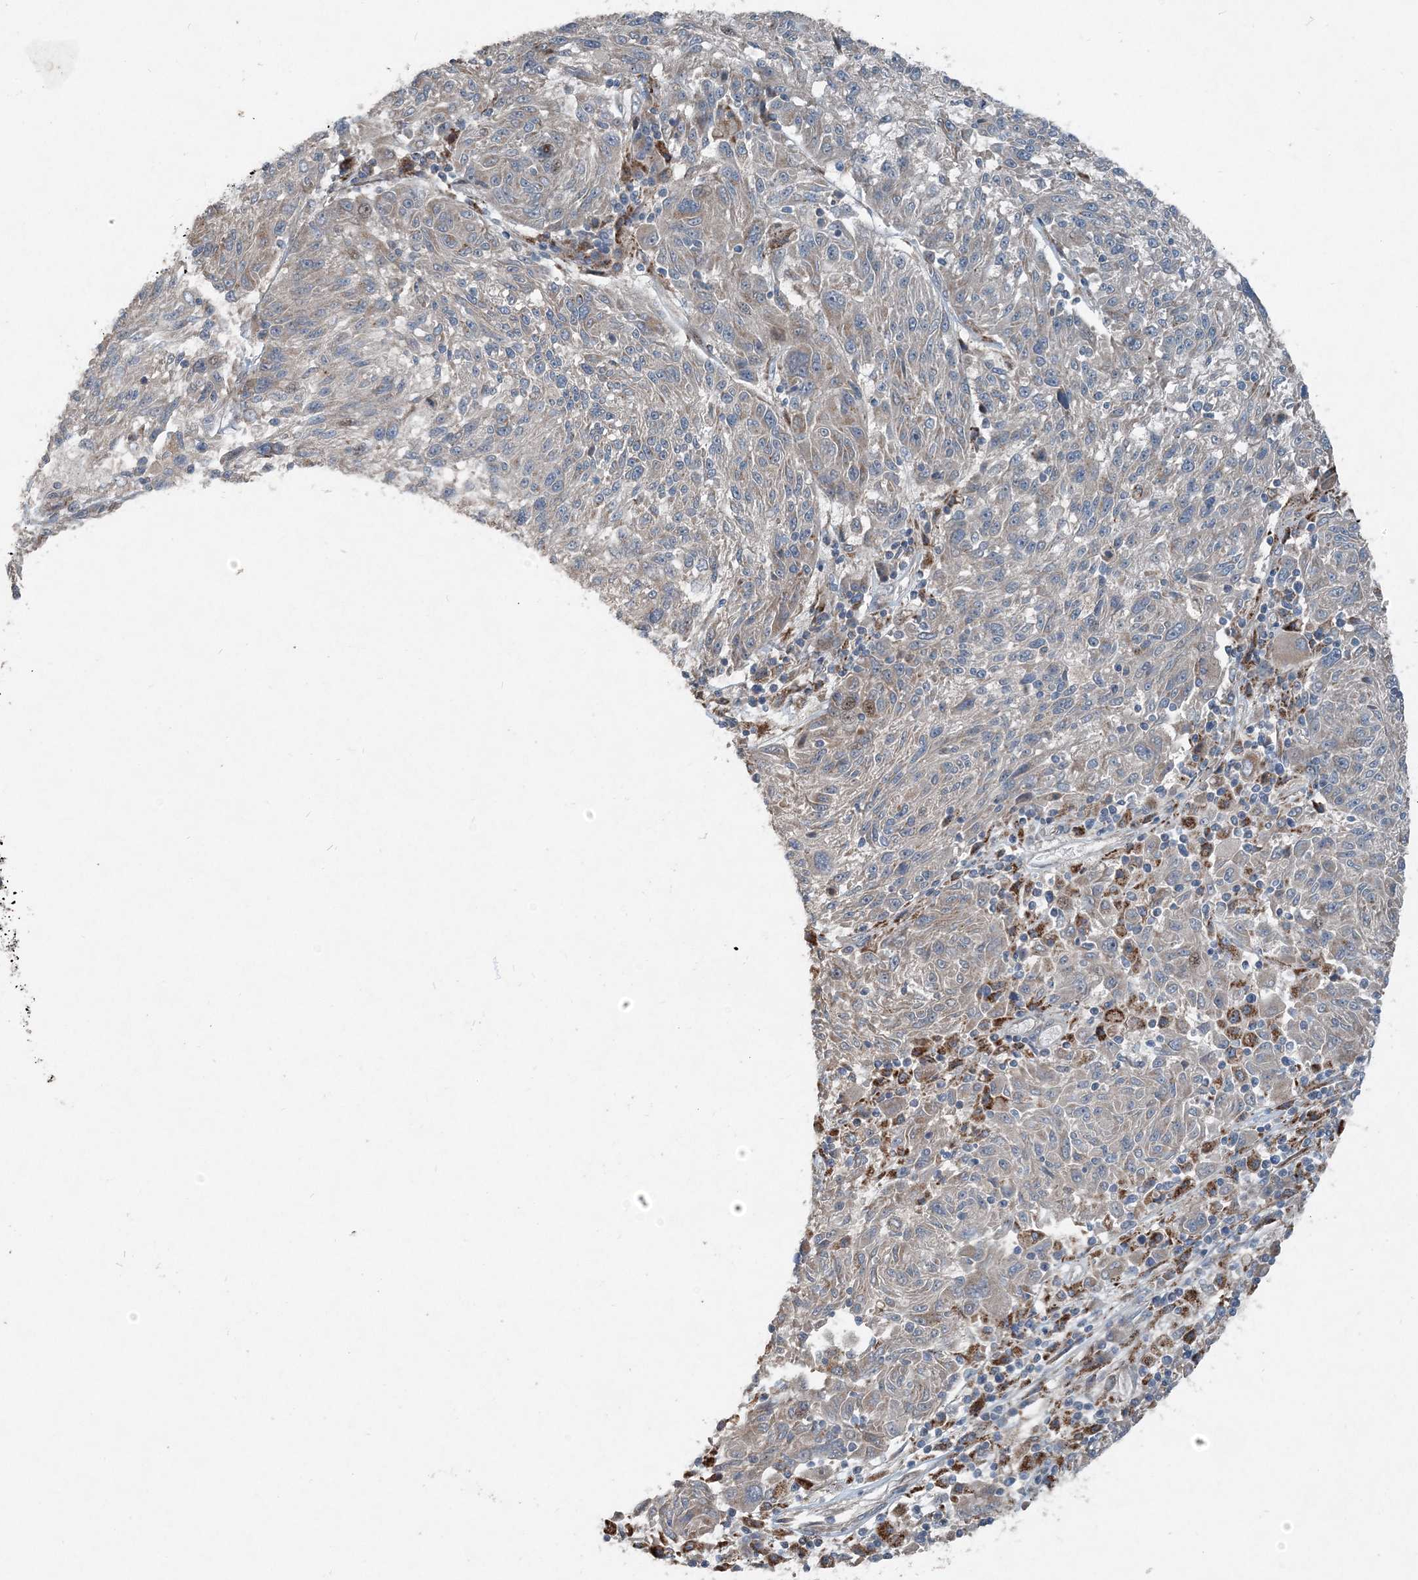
{"staining": {"intensity": "negative", "quantity": "none", "location": "none"}, "tissue": "melanoma", "cell_type": "Tumor cells", "image_type": "cancer", "snomed": [{"axis": "morphology", "description": "Malignant melanoma, NOS"}, {"axis": "topography", "description": "Skin"}], "caption": "Immunohistochemistry (IHC) histopathology image of neoplastic tissue: malignant melanoma stained with DAB (3,3'-diaminobenzidine) shows no significant protein staining in tumor cells.", "gene": "INTU", "patient": {"sex": "male", "age": 53}}